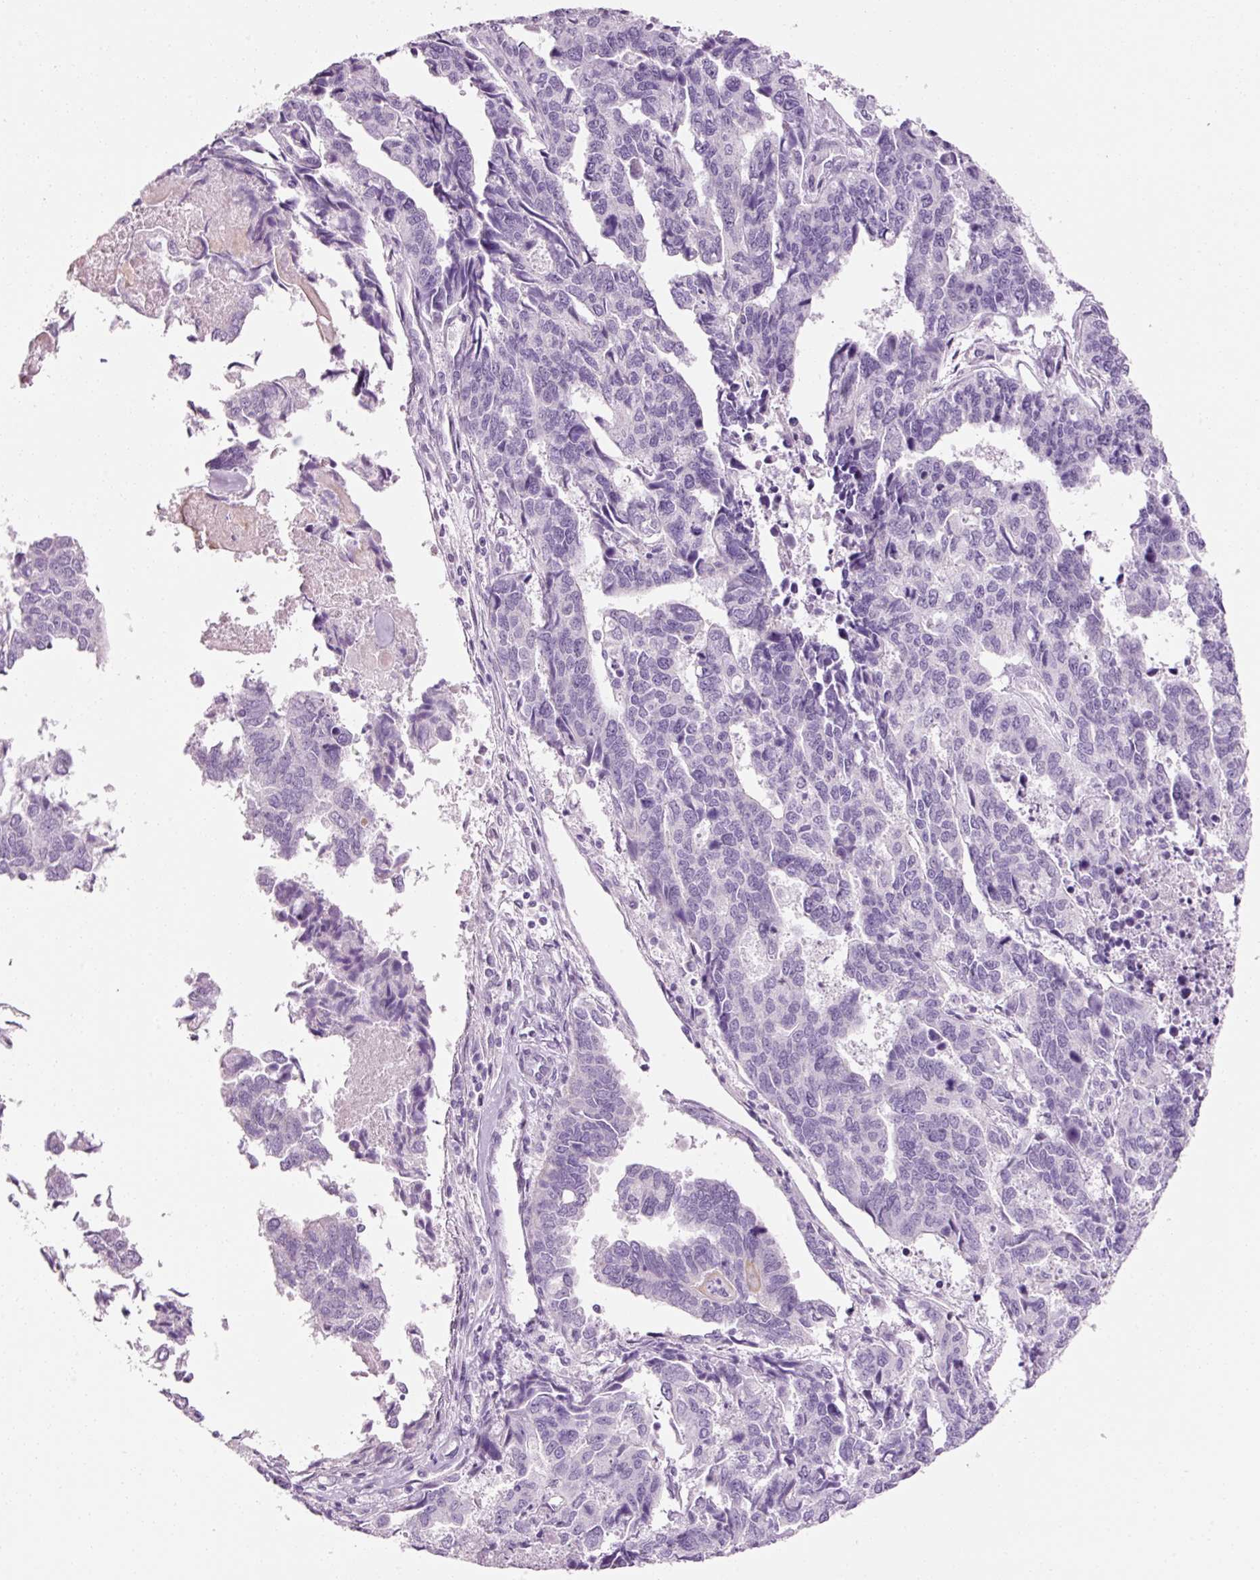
{"staining": {"intensity": "negative", "quantity": "none", "location": "none"}, "tissue": "endometrial cancer", "cell_type": "Tumor cells", "image_type": "cancer", "snomed": [{"axis": "morphology", "description": "Adenocarcinoma, NOS"}, {"axis": "topography", "description": "Endometrium"}], "caption": "This is an immunohistochemistry (IHC) photomicrograph of human endometrial cancer. There is no staining in tumor cells.", "gene": "ANKRD20A1", "patient": {"sex": "female", "age": 73}}